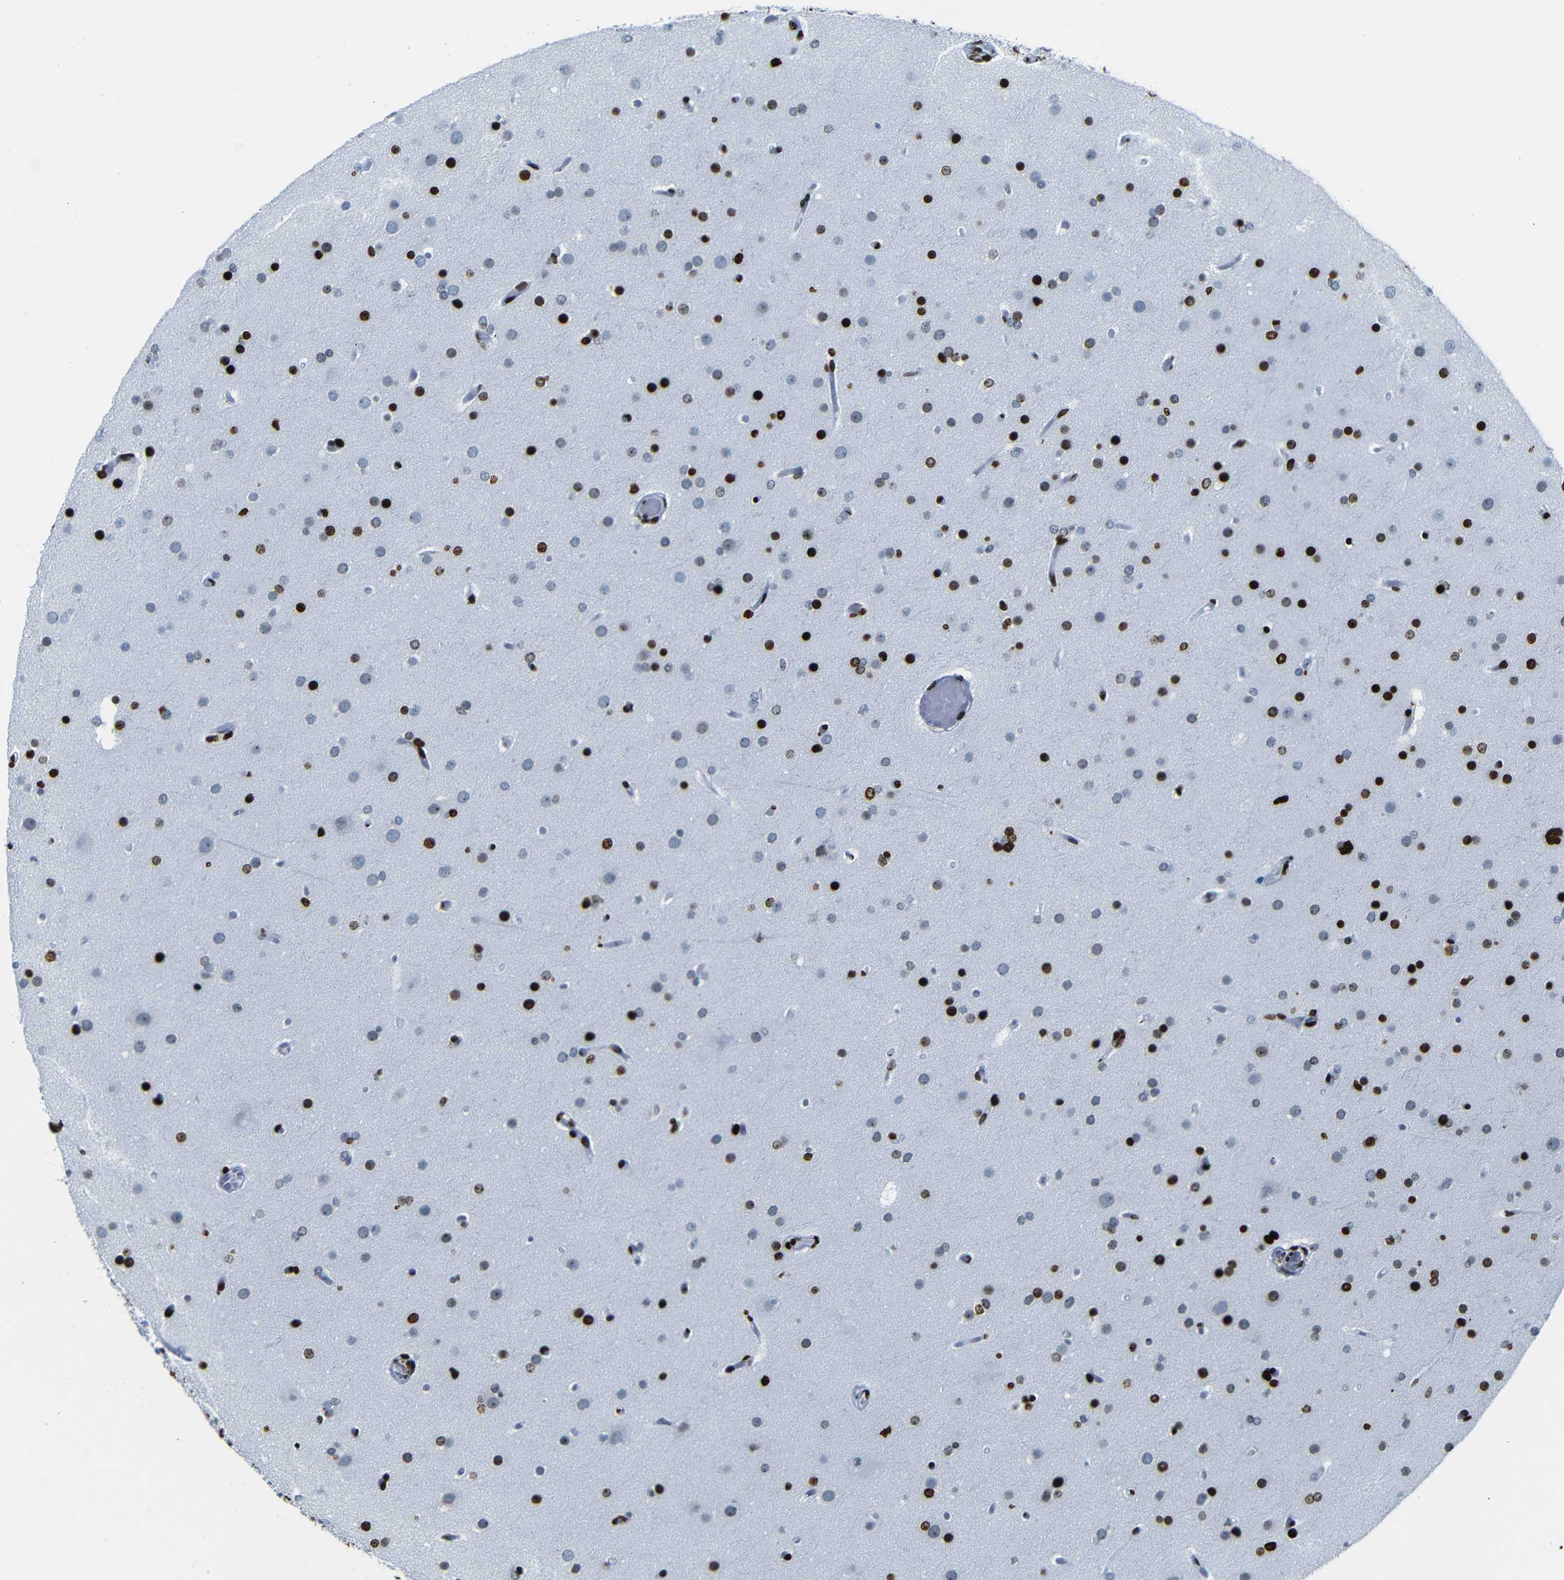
{"staining": {"intensity": "strong", "quantity": "25%-75%", "location": "nuclear"}, "tissue": "glioma", "cell_type": "Tumor cells", "image_type": "cancer", "snomed": [{"axis": "morphology", "description": "Glioma, malignant, High grade"}, {"axis": "topography", "description": "Cerebral cortex"}], "caption": "Protein expression analysis of human glioma reveals strong nuclear expression in about 25%-75% of tumor cells. The staining was performed using DAB, with brown indicating positive protein expression. Nuclei are stained blue with hematoxylin.", "gene": "NPIPB15", "patient": {"sex": "female", "age": 36}}